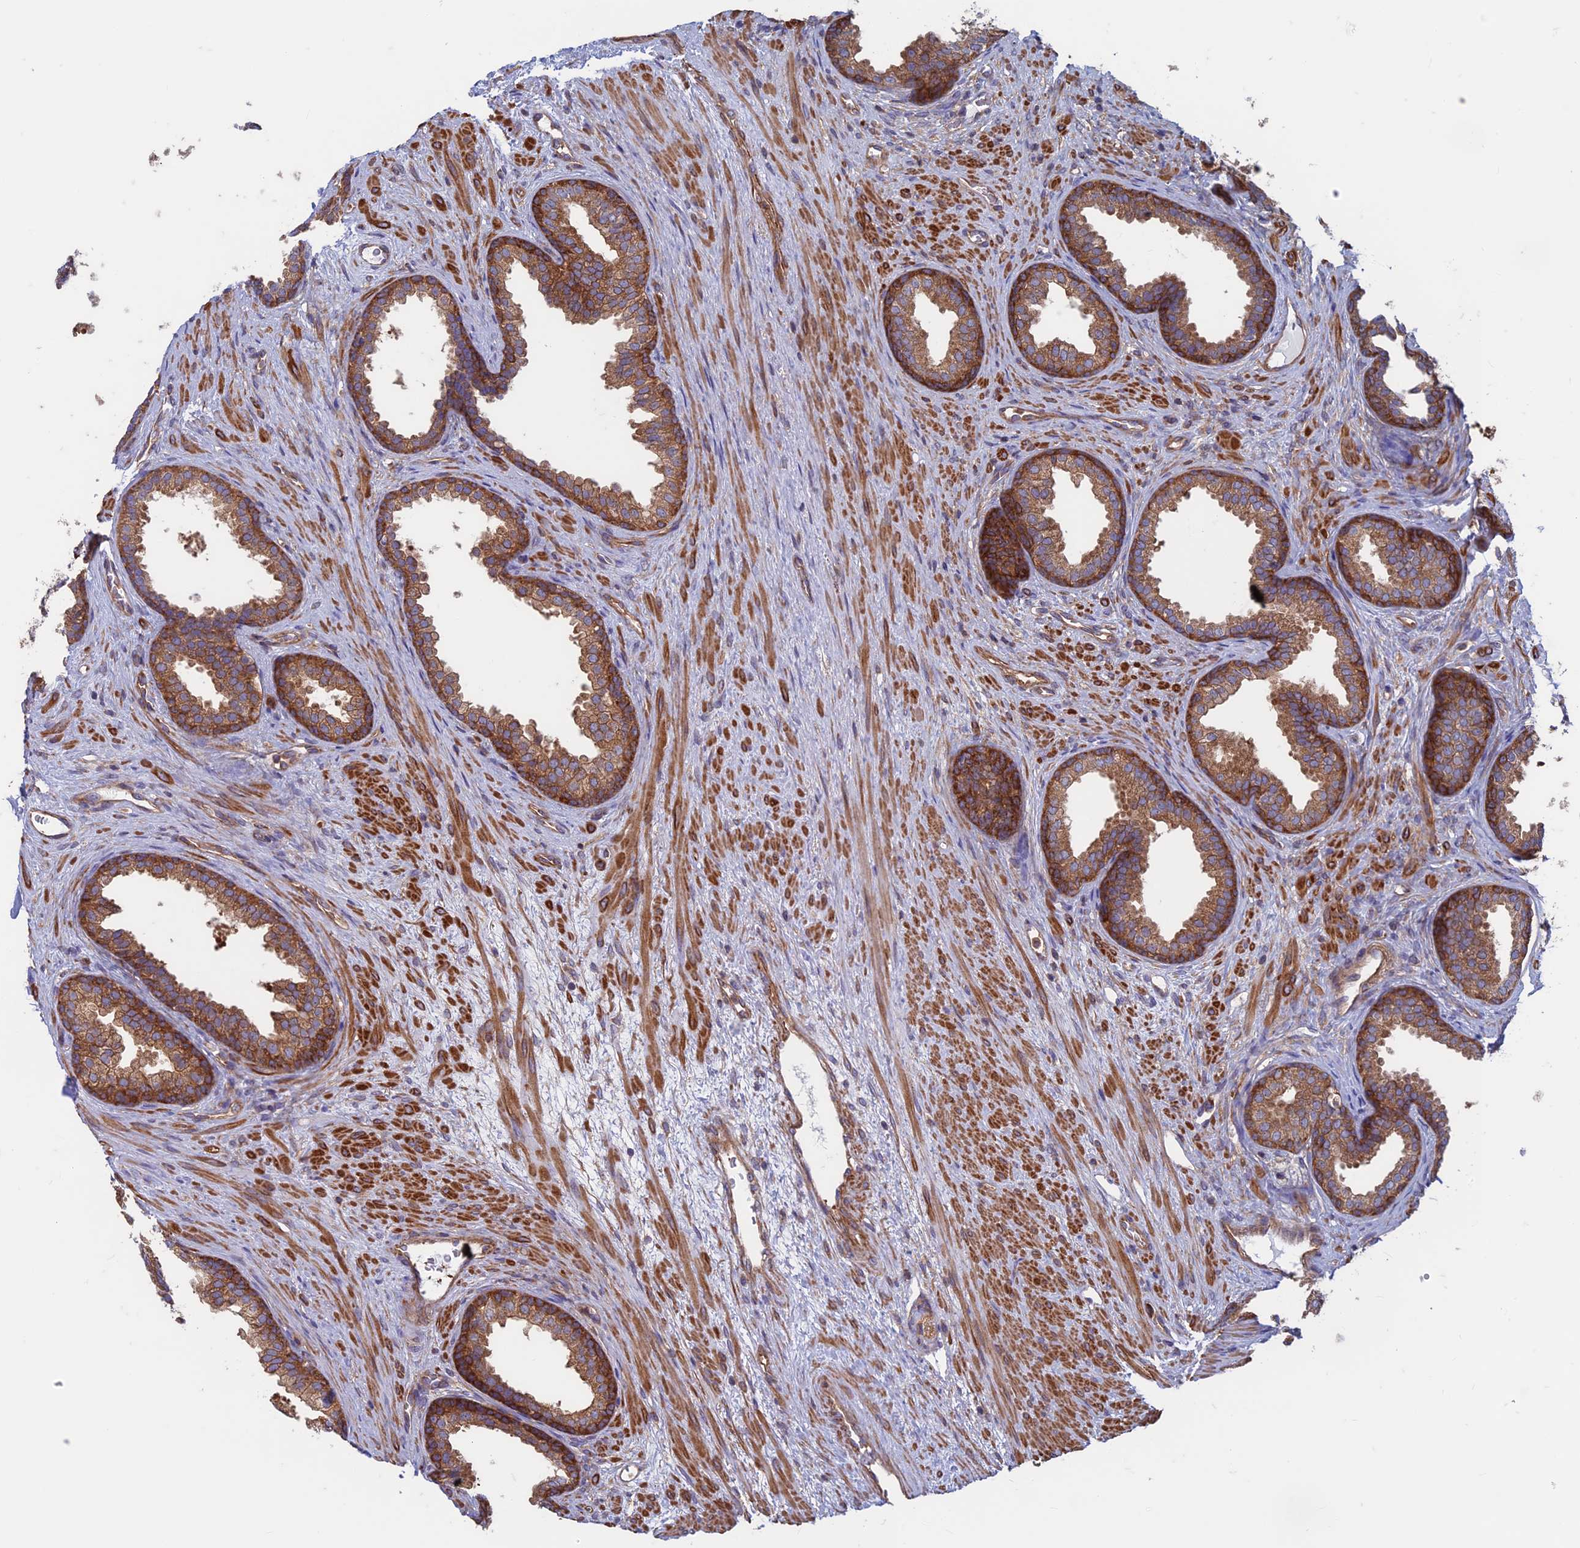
{"staining": {"intensity": "strong", "quantity": "25%-75%", "location": "cytoplasmic/membranous"}, "tissue": "prostate", "cell_type": "Glandular cells", "image_type": "normal", "snomed": [{"axis": "morphology", "description": "Normal tissue, NOS"}, {"axis": "topography", "description": "Prostate"}], "caption": "A brown stain shows strong cytoplasmic/membranous positivity of a protein in glandular cells of benign prostate.", "gene": "DNM1L", "patient": {"sex": "male", "age": 76}}